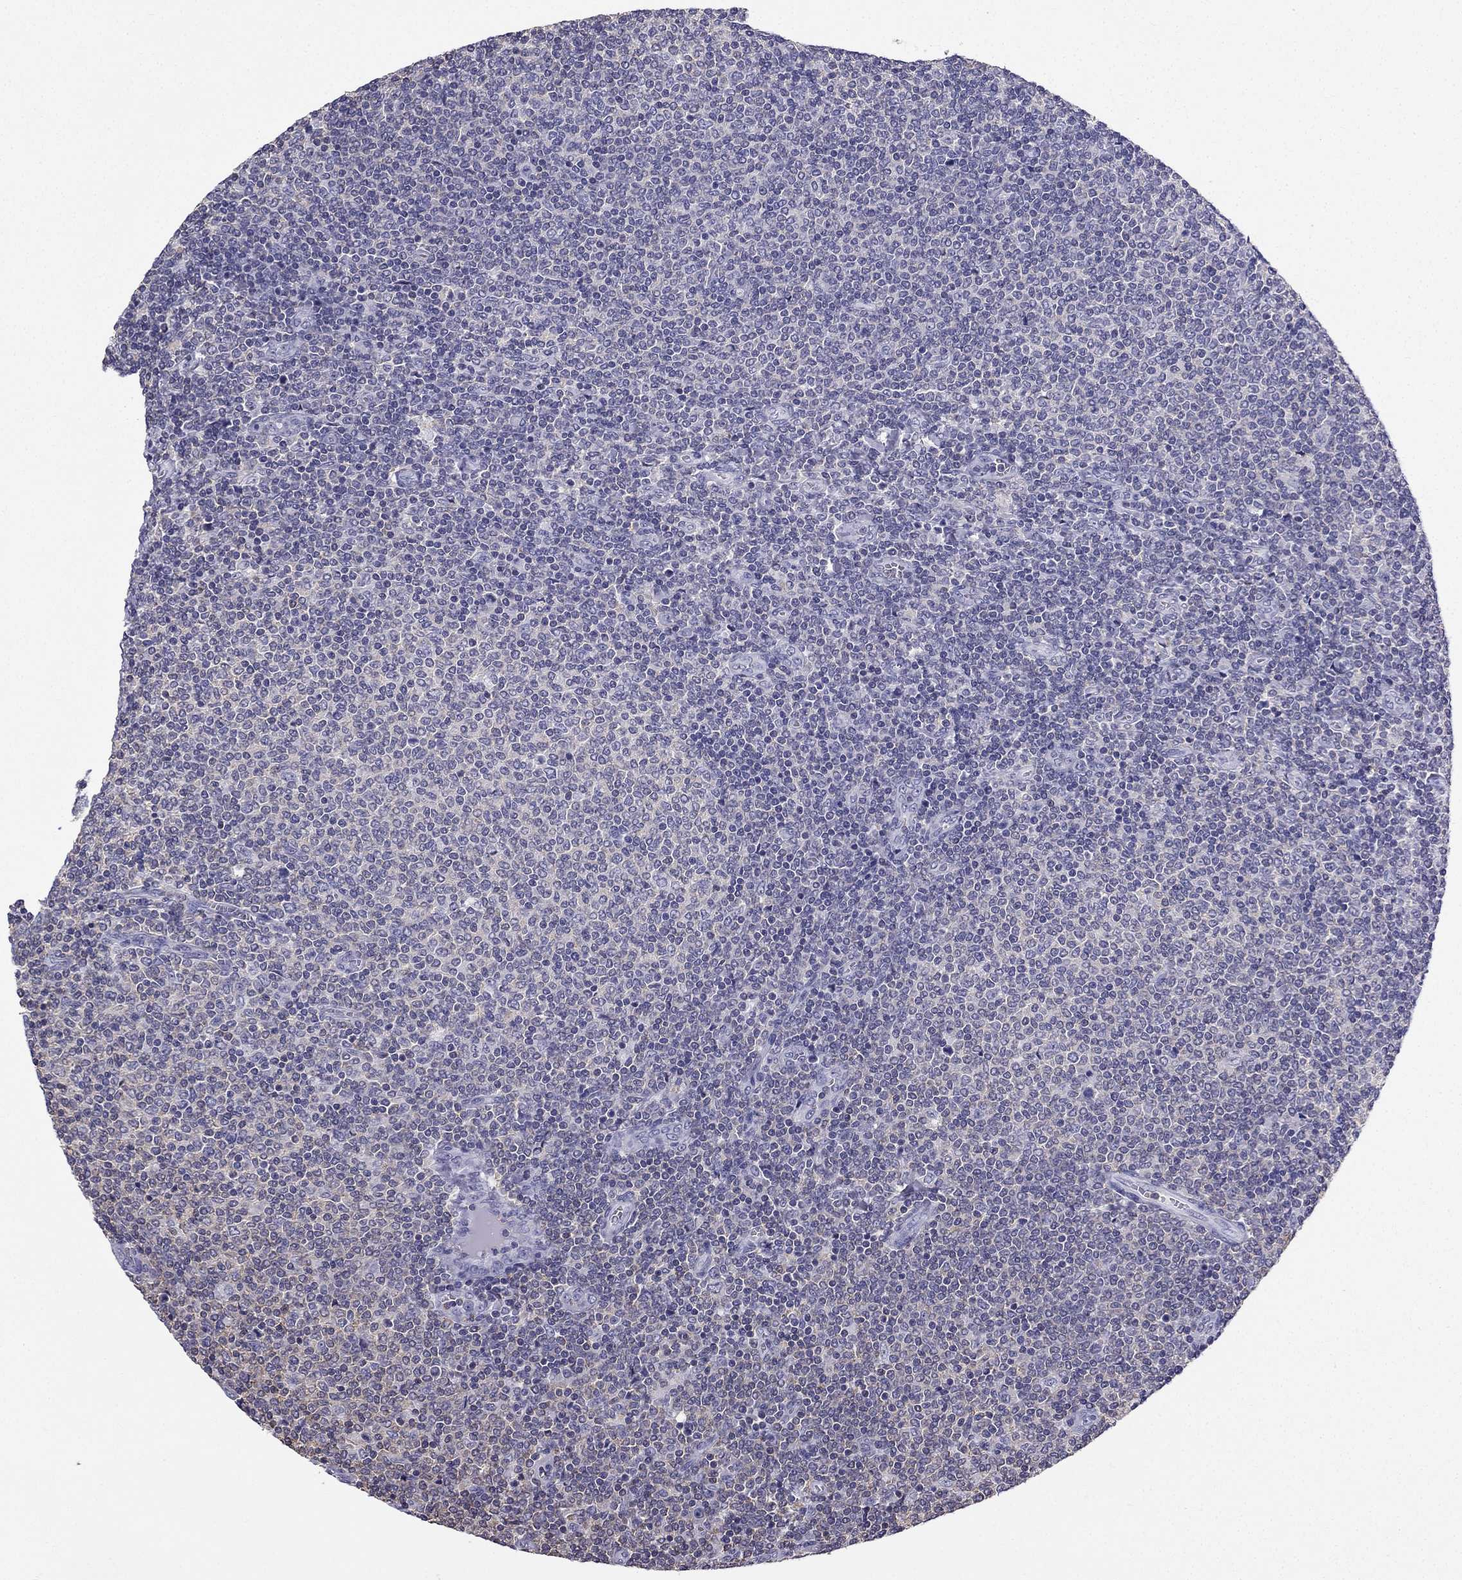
{"staining": {"intensity": "negative", "quantity": "none", "location": "none"}, "tissue": "lymphoma", "cell_type": "Tumor cells", "image_type": "cancer", "snomed": [{"axis": "morphology", "description": "Malignant lymphoma, non-Hodgkin's type, Low grade"}, {"axis": "topography", "description": "Lymph node"}], "caption": "Lymphoma was stained to show a protein in brown. There is no significant positivity in tumor cells. Brightfield microscopy of immunohistochemistry (IHC) stained with DAB (brown) and hematoxylin (blue), captured at high magnification.", "gene": "CCK", "patient": {"sex": "male", "age": 52}}